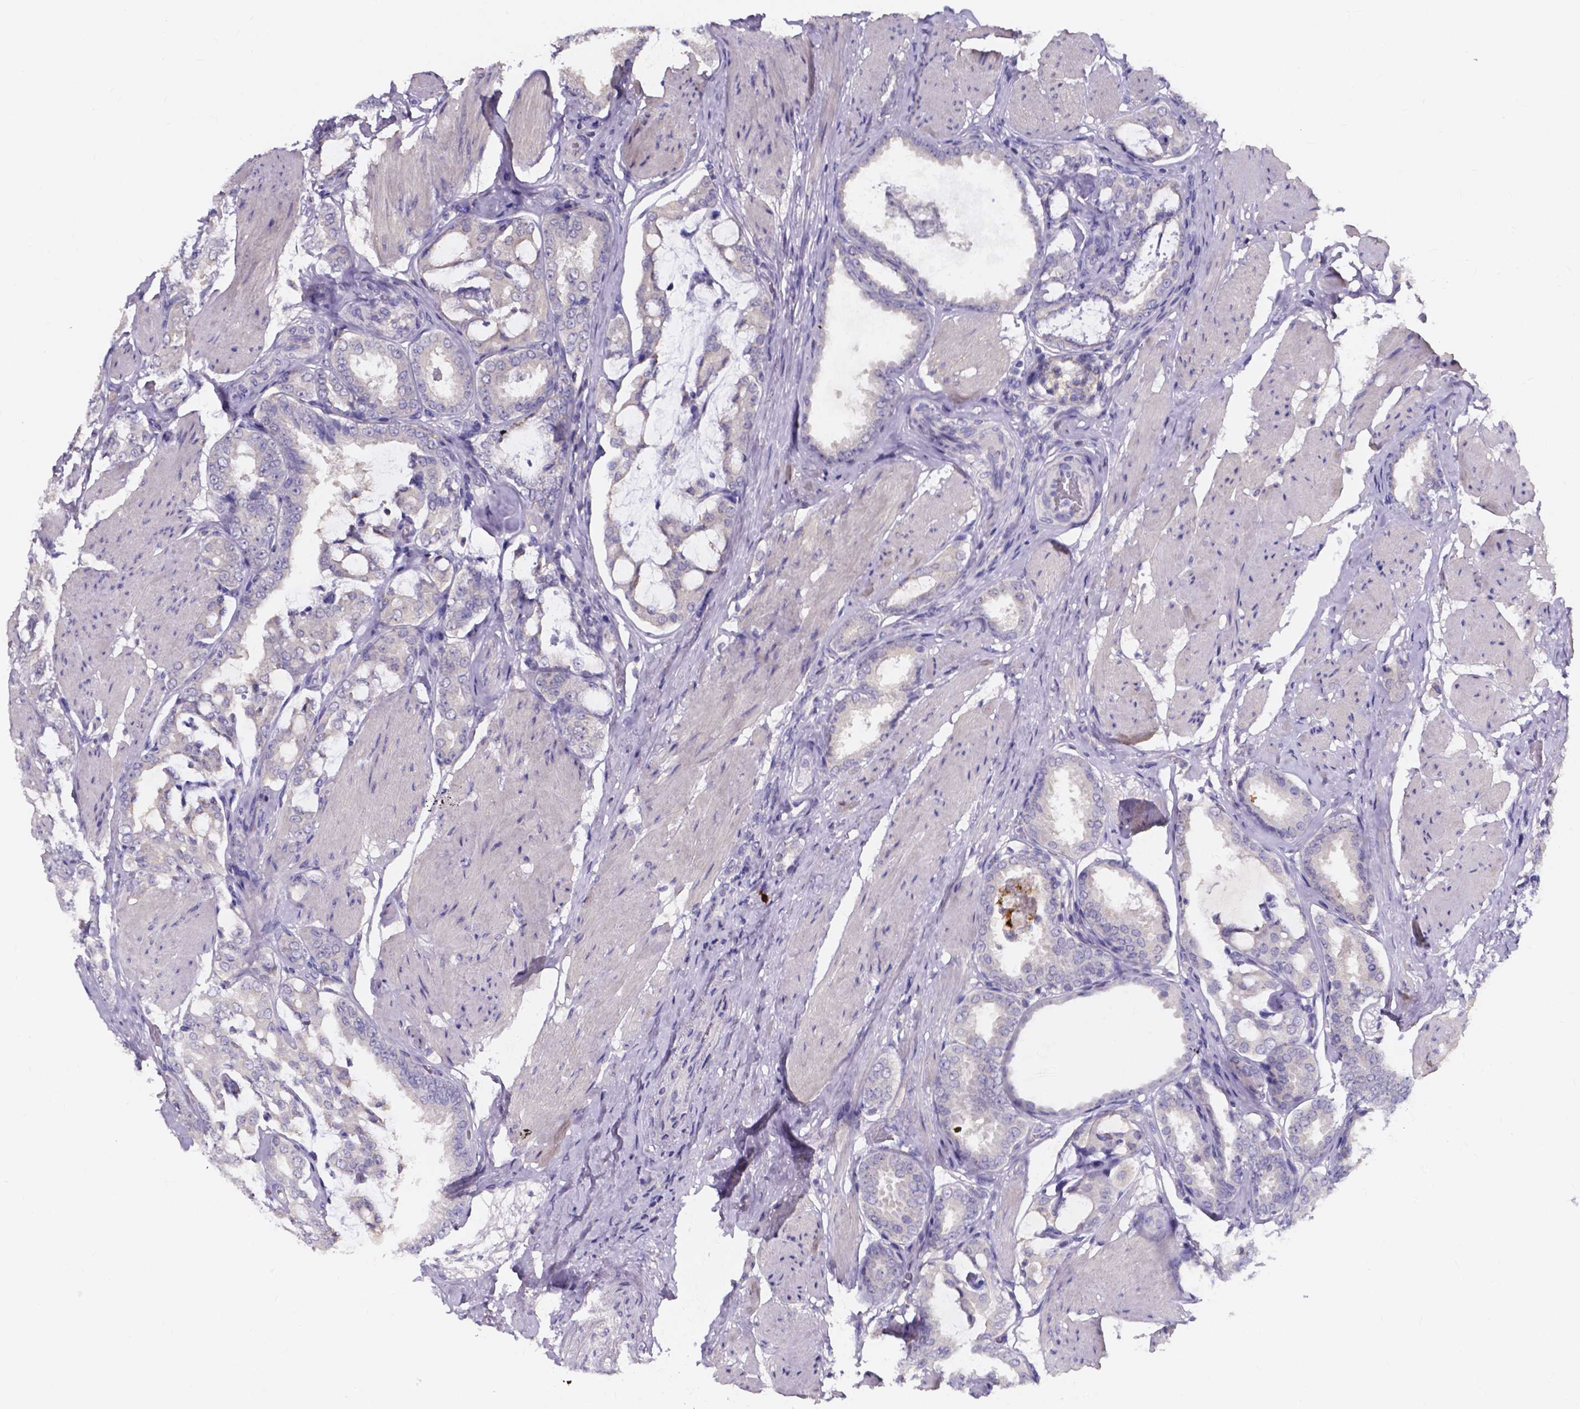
{"staining": {"intensity": "negative", "quantity": "none", "location": "none"}, "tissue": "prostate cancer", "cell_type": "Tumor cells", "image_type": "cancer", "snomed": [{"axis": "morphology", "description": "Adenocarcinoma, High grade"}, {"axis": "topography", "description": "Prostate"}], "caption": "Protein analysis of prostate cancer (adenocarcinoma (high-grade)) demonstrates no significant staining in tumor cells.", "gene": "SPOCD1", "patient": {"sex": "male", "age": 63}}